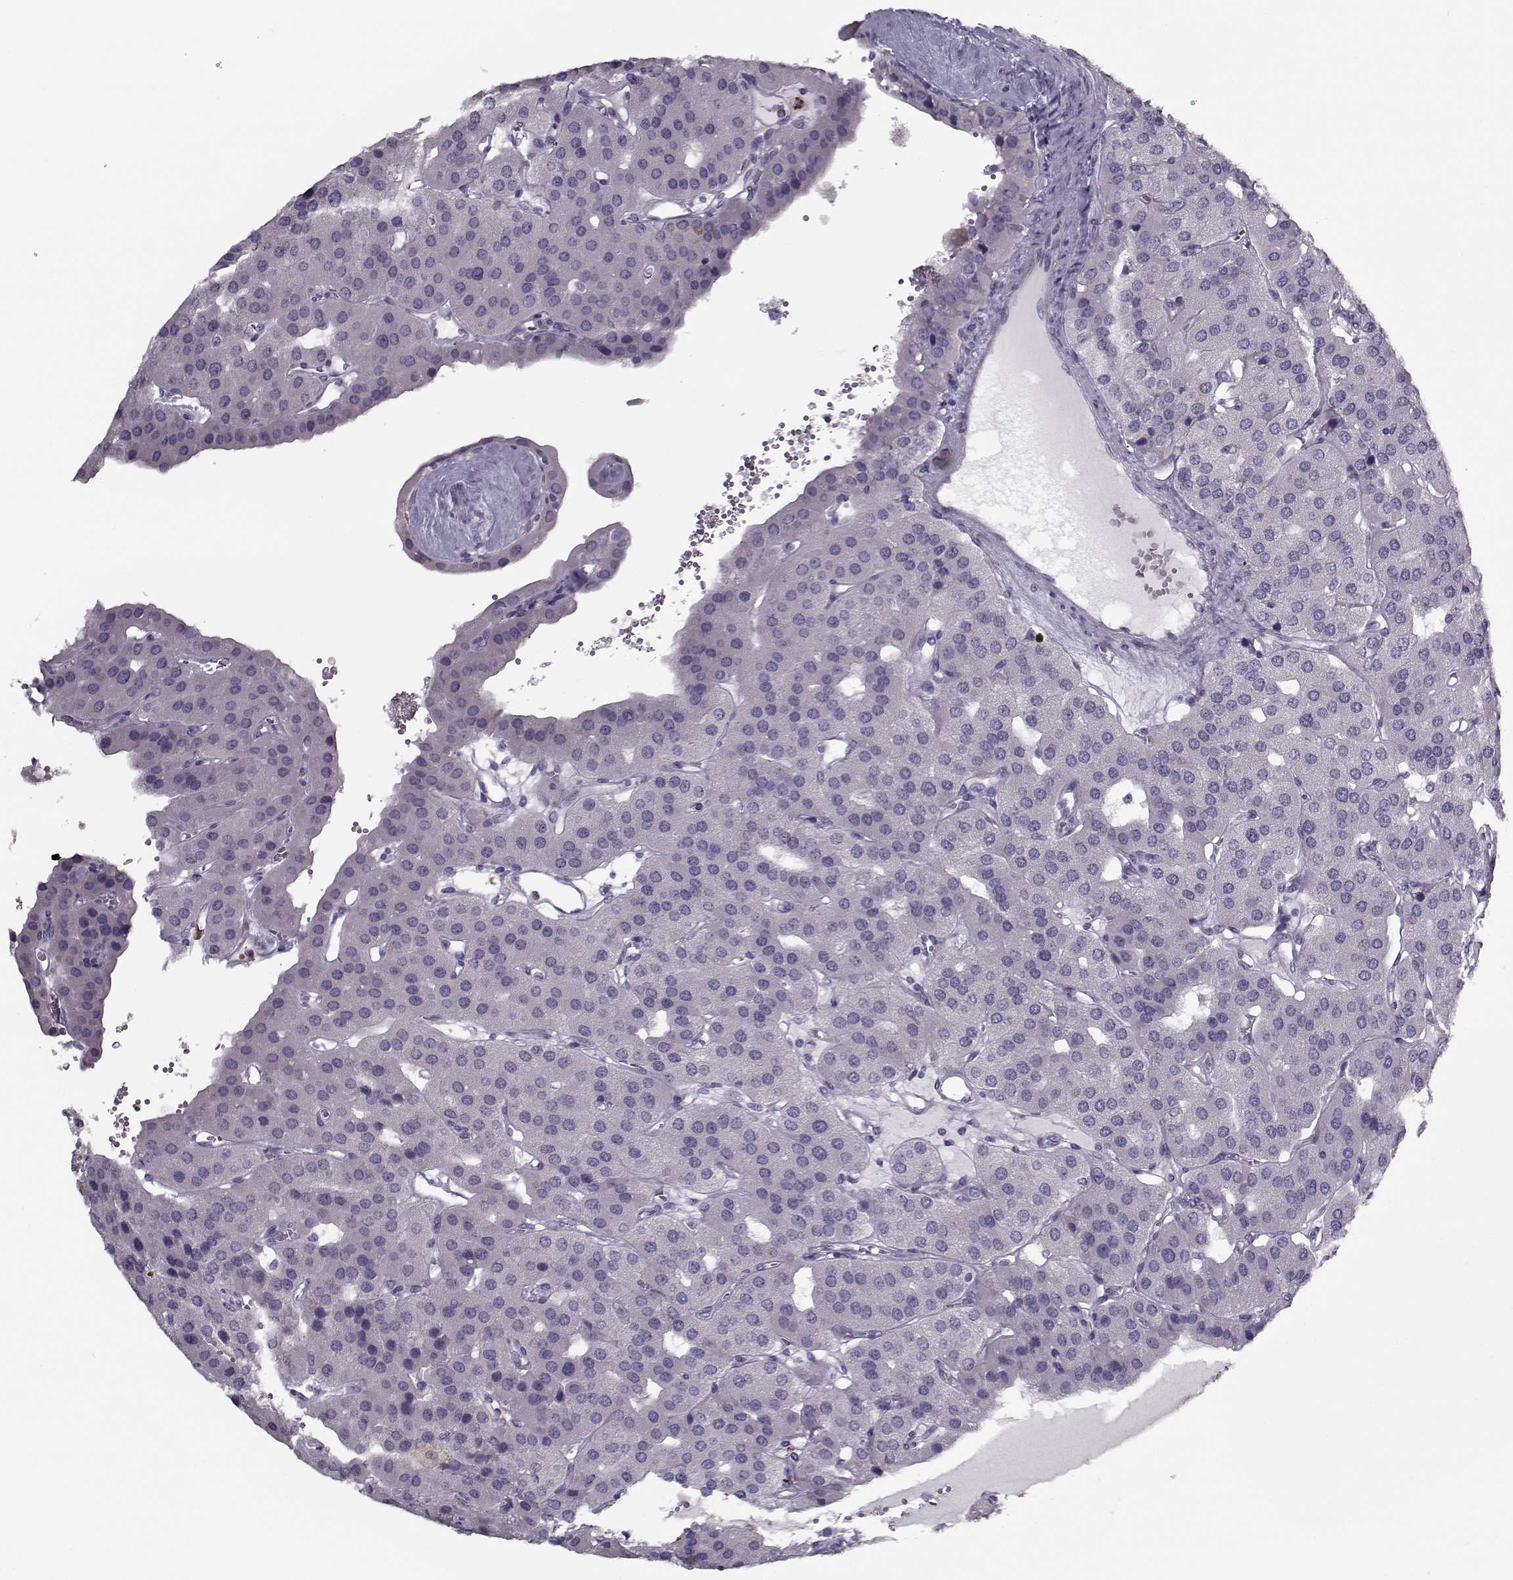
{"staining": {"intensity": "negative", "quantity": "none", "location": "none"}, "tissue": "parathyroid gland", "cell_type": "Glandular cells", "image_type": "normal", "snomed": [{"axis": "morphology", "description": "Normal tissue, NOS"}, {"axis": "morphology", "description": "Adenoma, NOS"}, {"axis": "topography", "description": "Parathyroid gland"}], "caption": "Image shows no protein expression in glandular cells of unremarkable parathyroid gland.", "gene": "CIBAR1", "patient": {"sex": "female", "age": 86}}